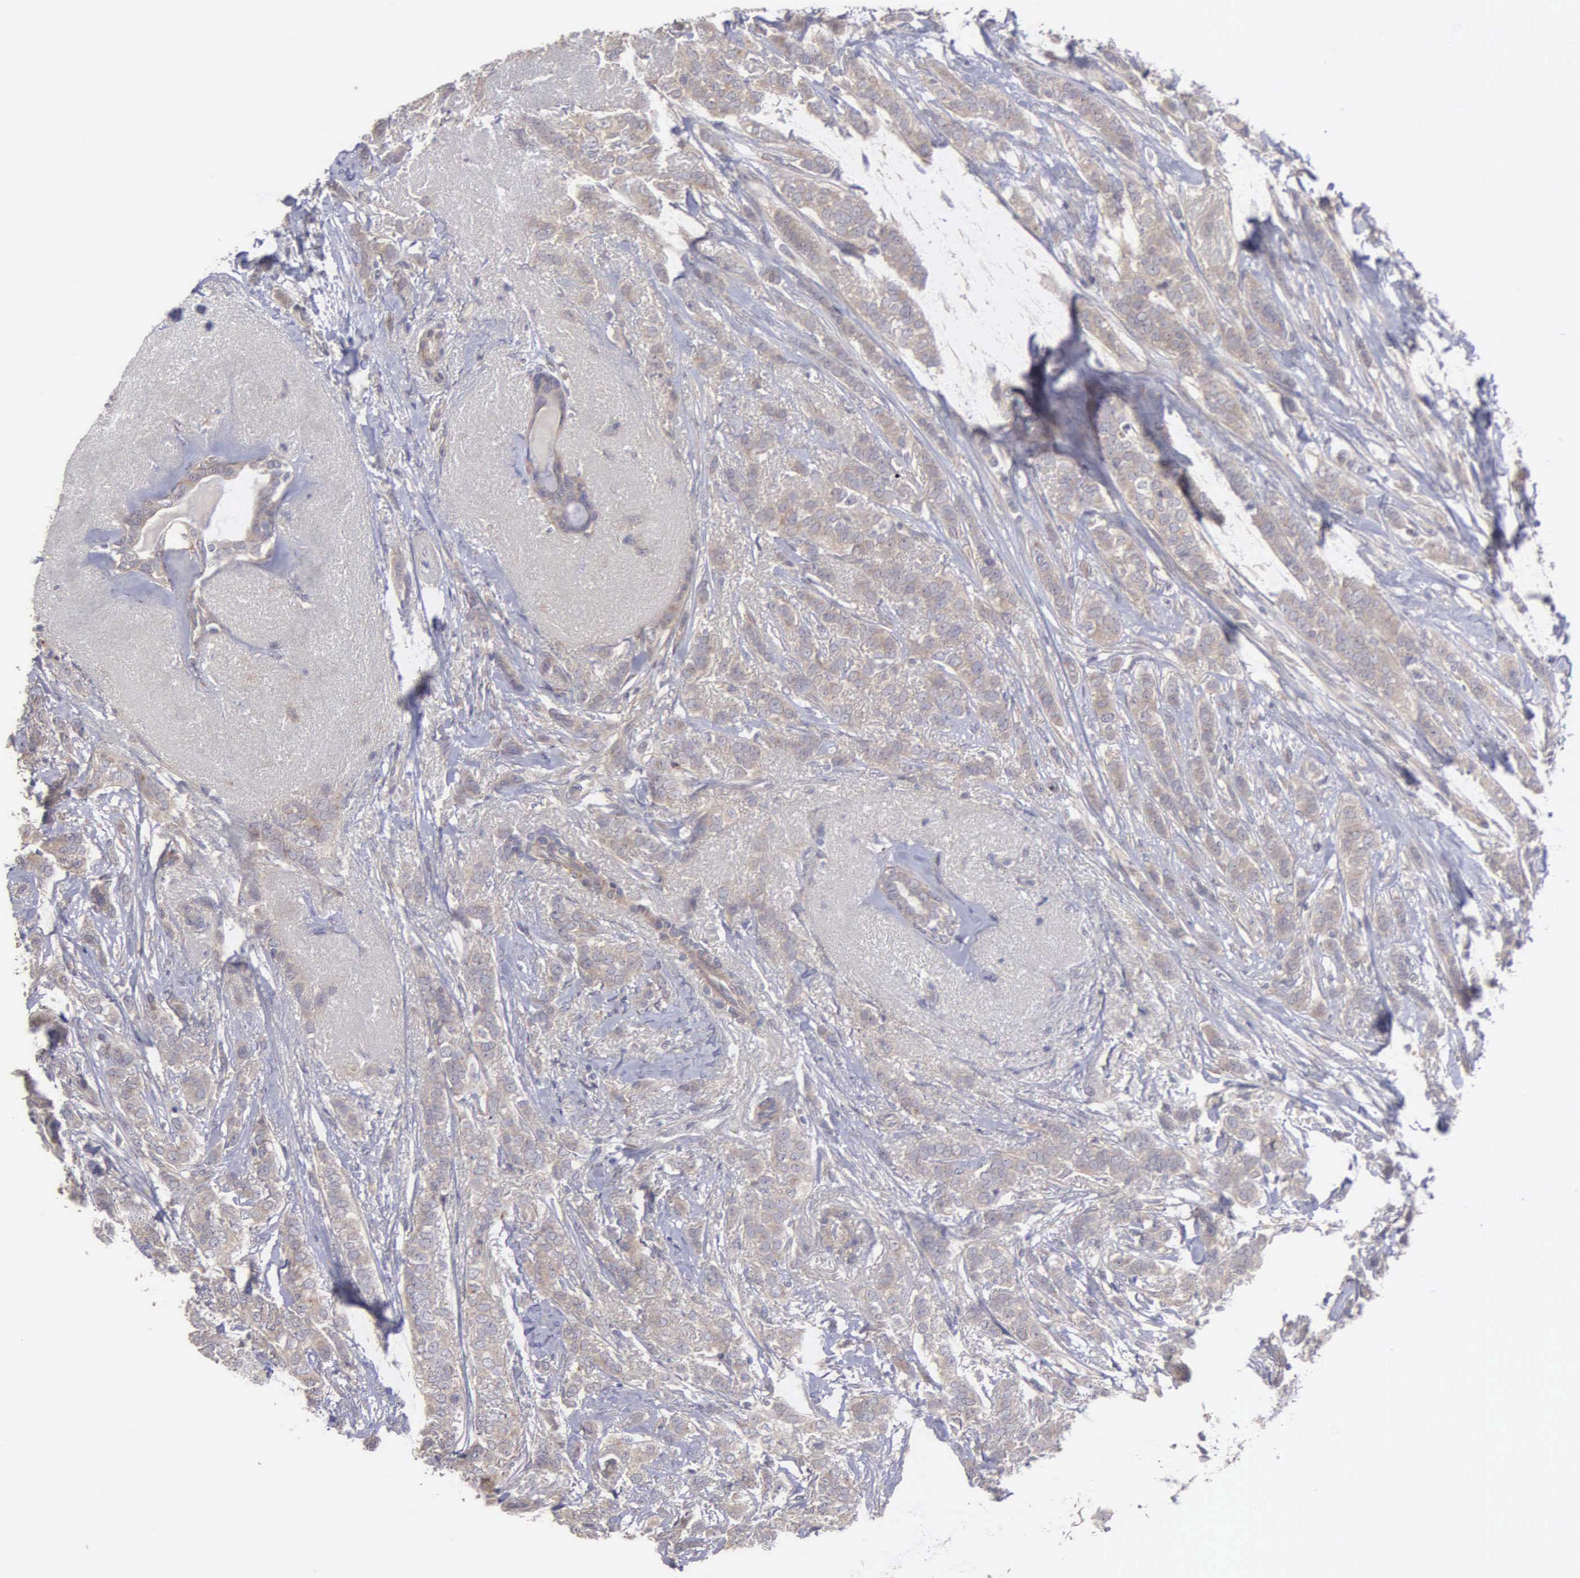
{"staining": {"intensity": "weak", "quantity": ">75%", "location": "cytoplasmic/membranous"}, "tissue": "breast cancer", "cell_type": "Tumor cells", "image_type": "cancer", "snomed": [{"axis": "morphology", "description": "Lobular carcinoma"}, {"axis": "topography", "description": "Breast"}], "caption": "Breast cancer (lobular carcinoma) stained with a protein marker displays weak staining in tumor cells.", "gene": "RTL10", "patient": {"sex": "female", "age": 55}}